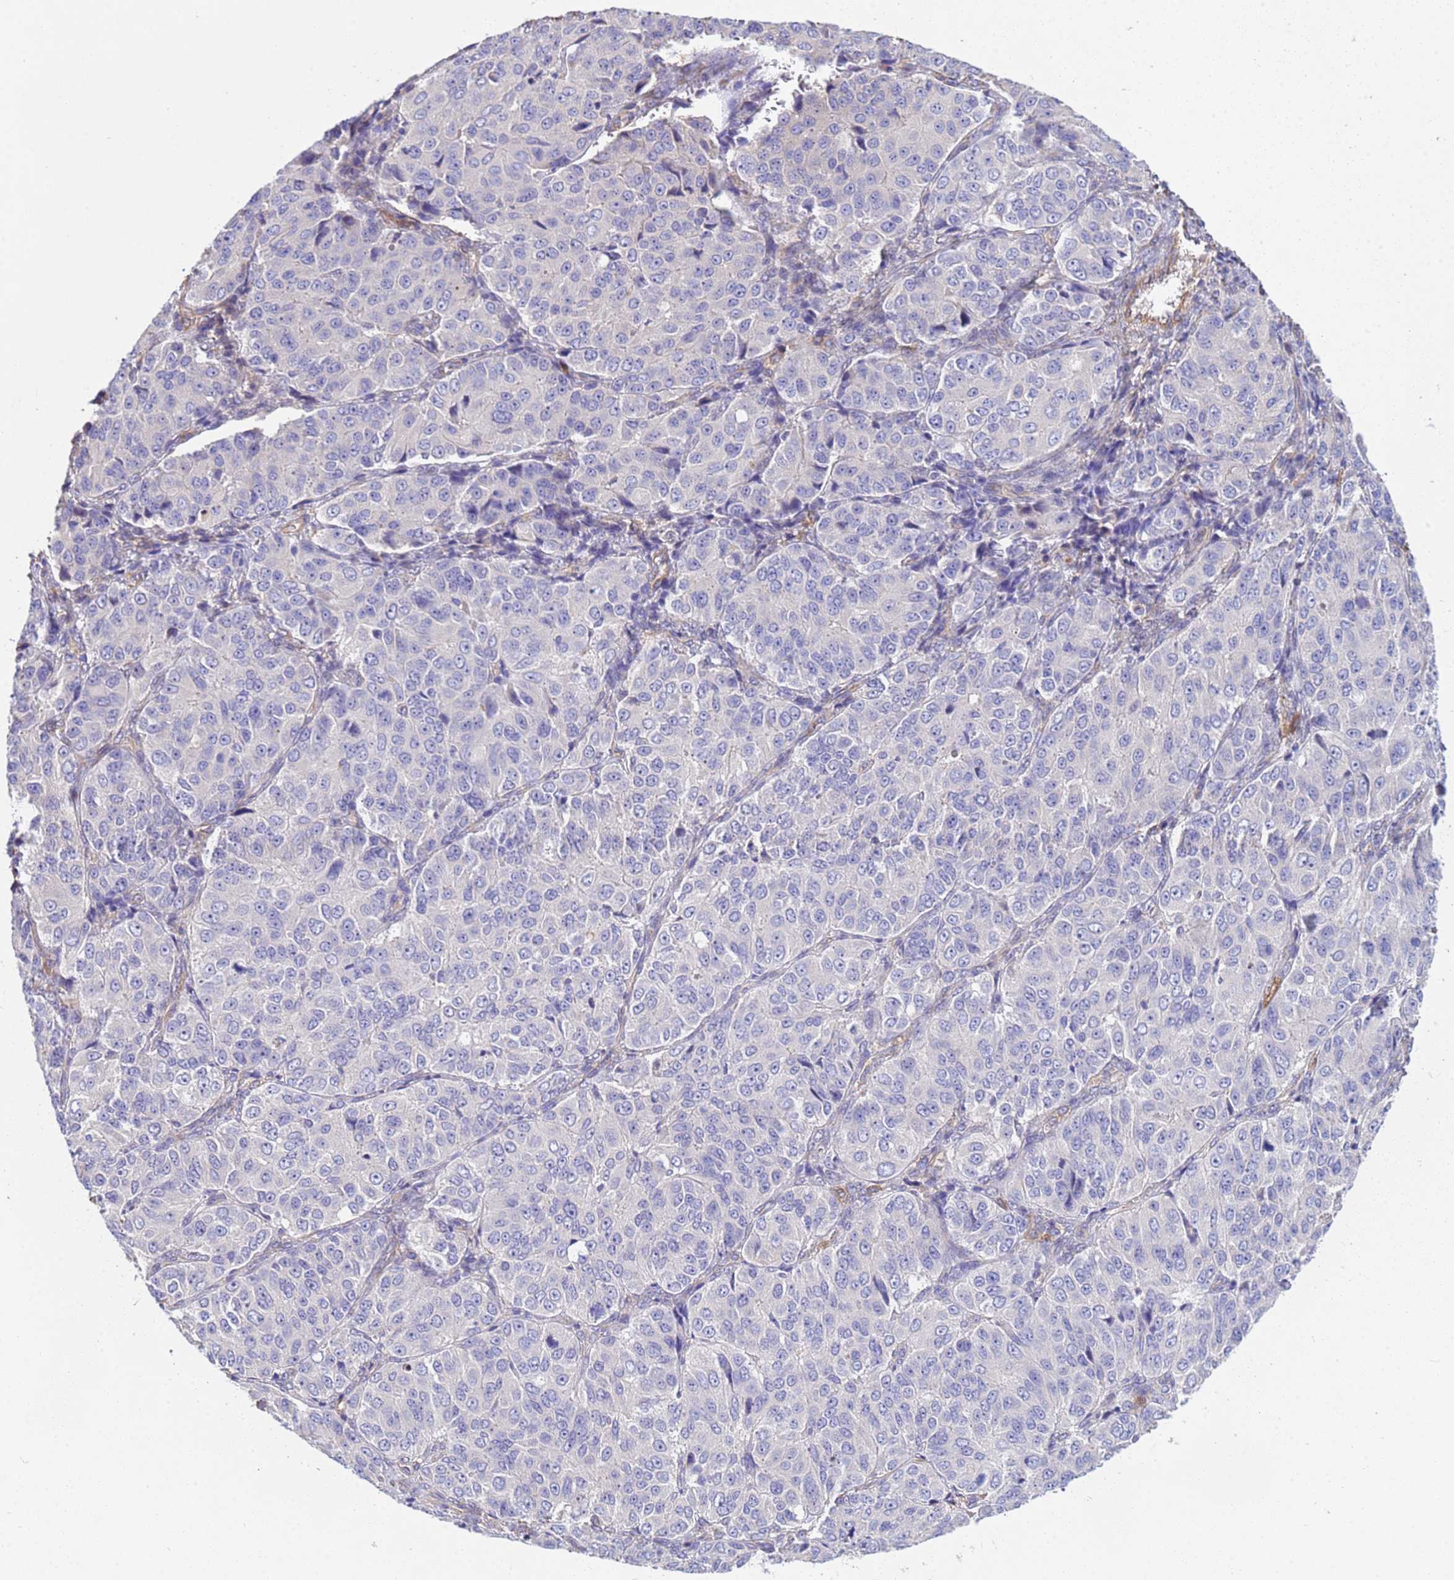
{"staining": {"intensity": "negative", "quantity": "none", "location": "none"}, "tissue": "ovarian cancer", "cell_type": "Tumor cells", "image_type": "cancer", "snomed": [{"axis": "morphology", "description": "Carcinoma, endometroid"}, {"axis": "topography", "description": "Ovary"}], "caption": "The photomicrograph shows no staining of tumor cells in ovarian endometroid carcinoma.", "gene": "TCEAL3", "patient": {"sex": "female", "age": 51}}